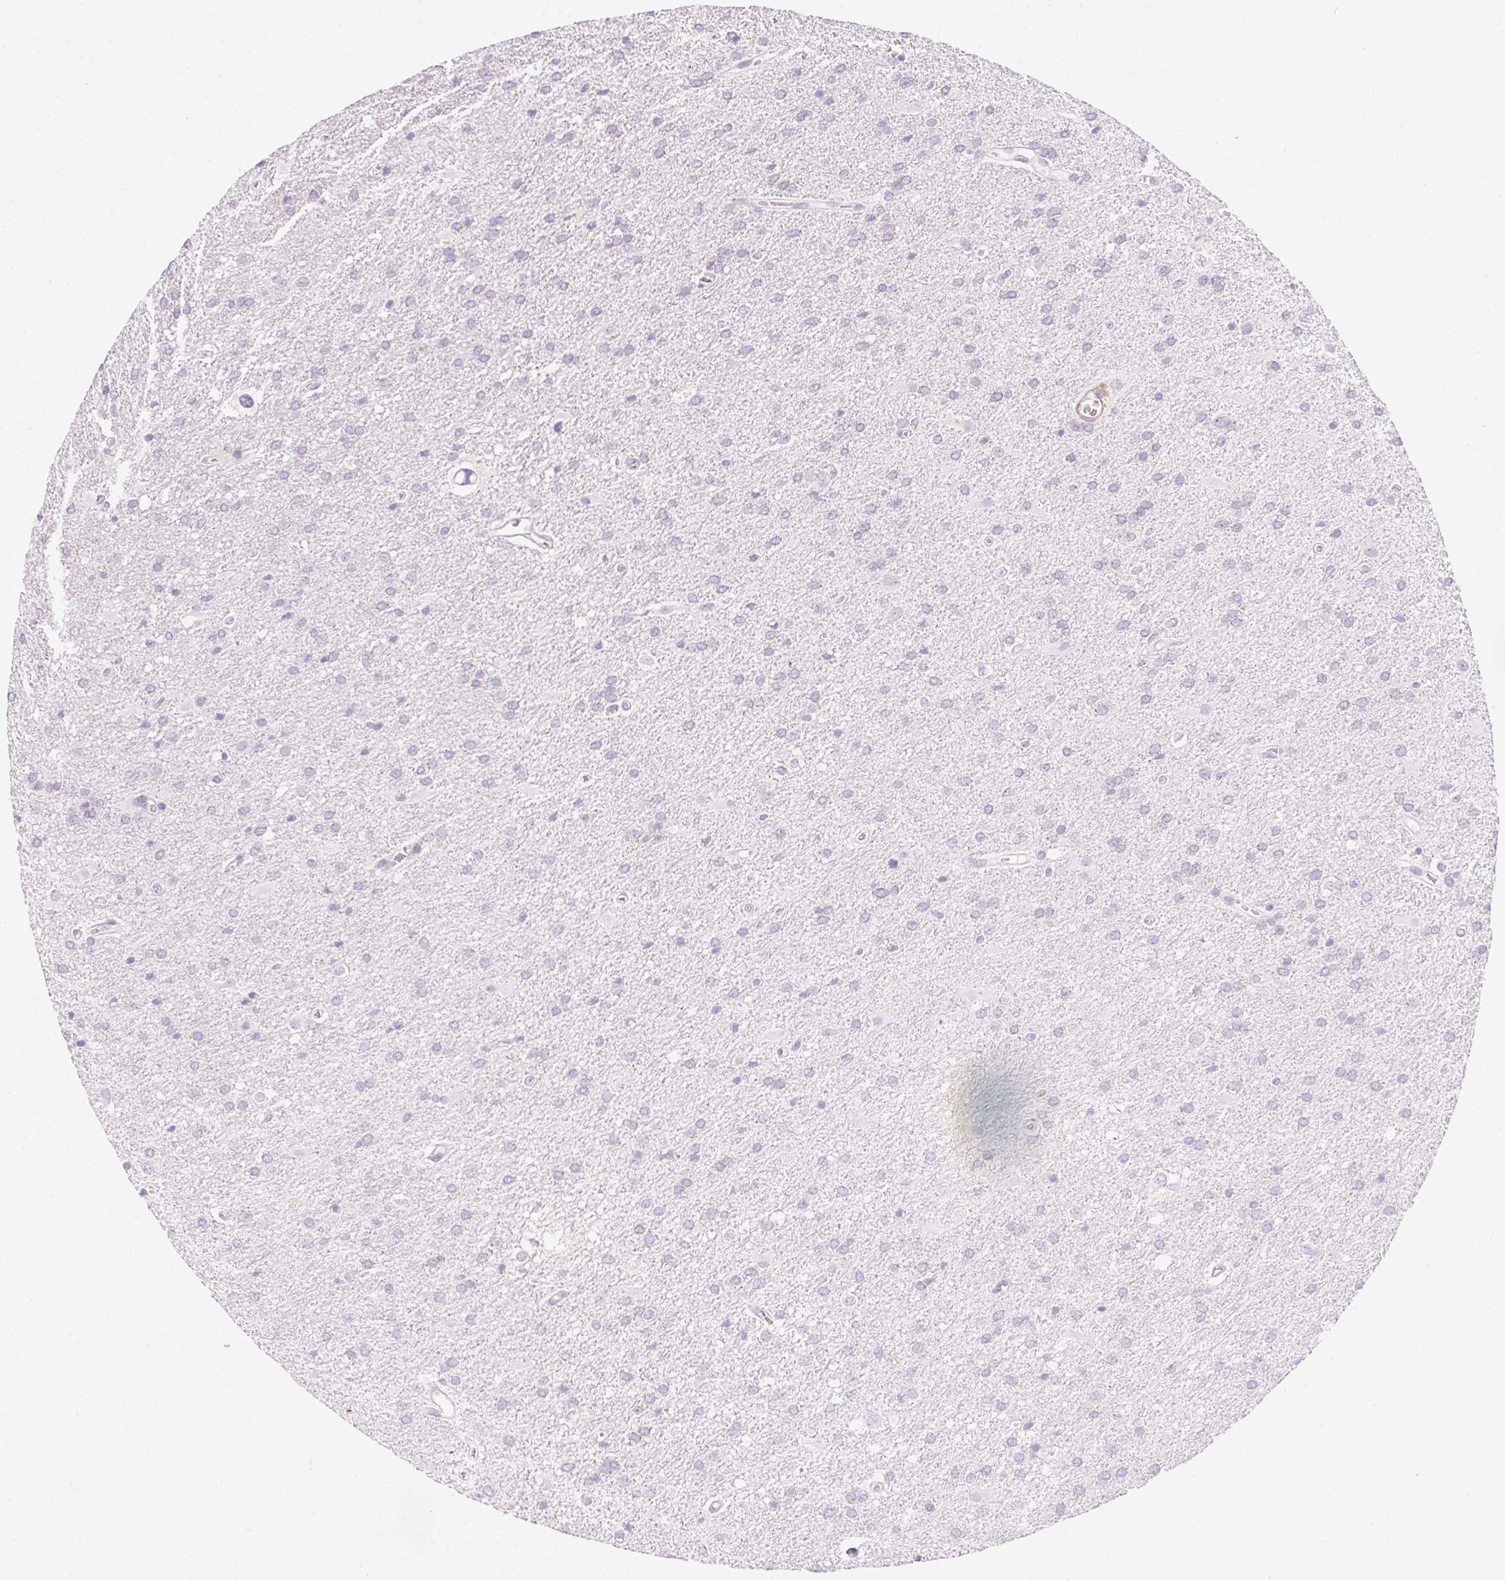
{"staining": {"intensity": "negative", "quantity": "none", "location": "none"}, "tissue": "glioma", "cell_type": "Tumor cells", "image_type": "cancer", "snomed": [{"axis": "morphology", "description": "Glioma, malignant, Low grade"}, {"axis": "topography", "description": "Brain"}], "caption": "This histopathology image is of glioma stained with IHC to label a protein in brown with the nuclei are counter-stained blue. There is no positivity in tumor cells. Nuclei are stained in blue.", "gene": "PRPH", "patient": {"sex": "male", "age": 66}}